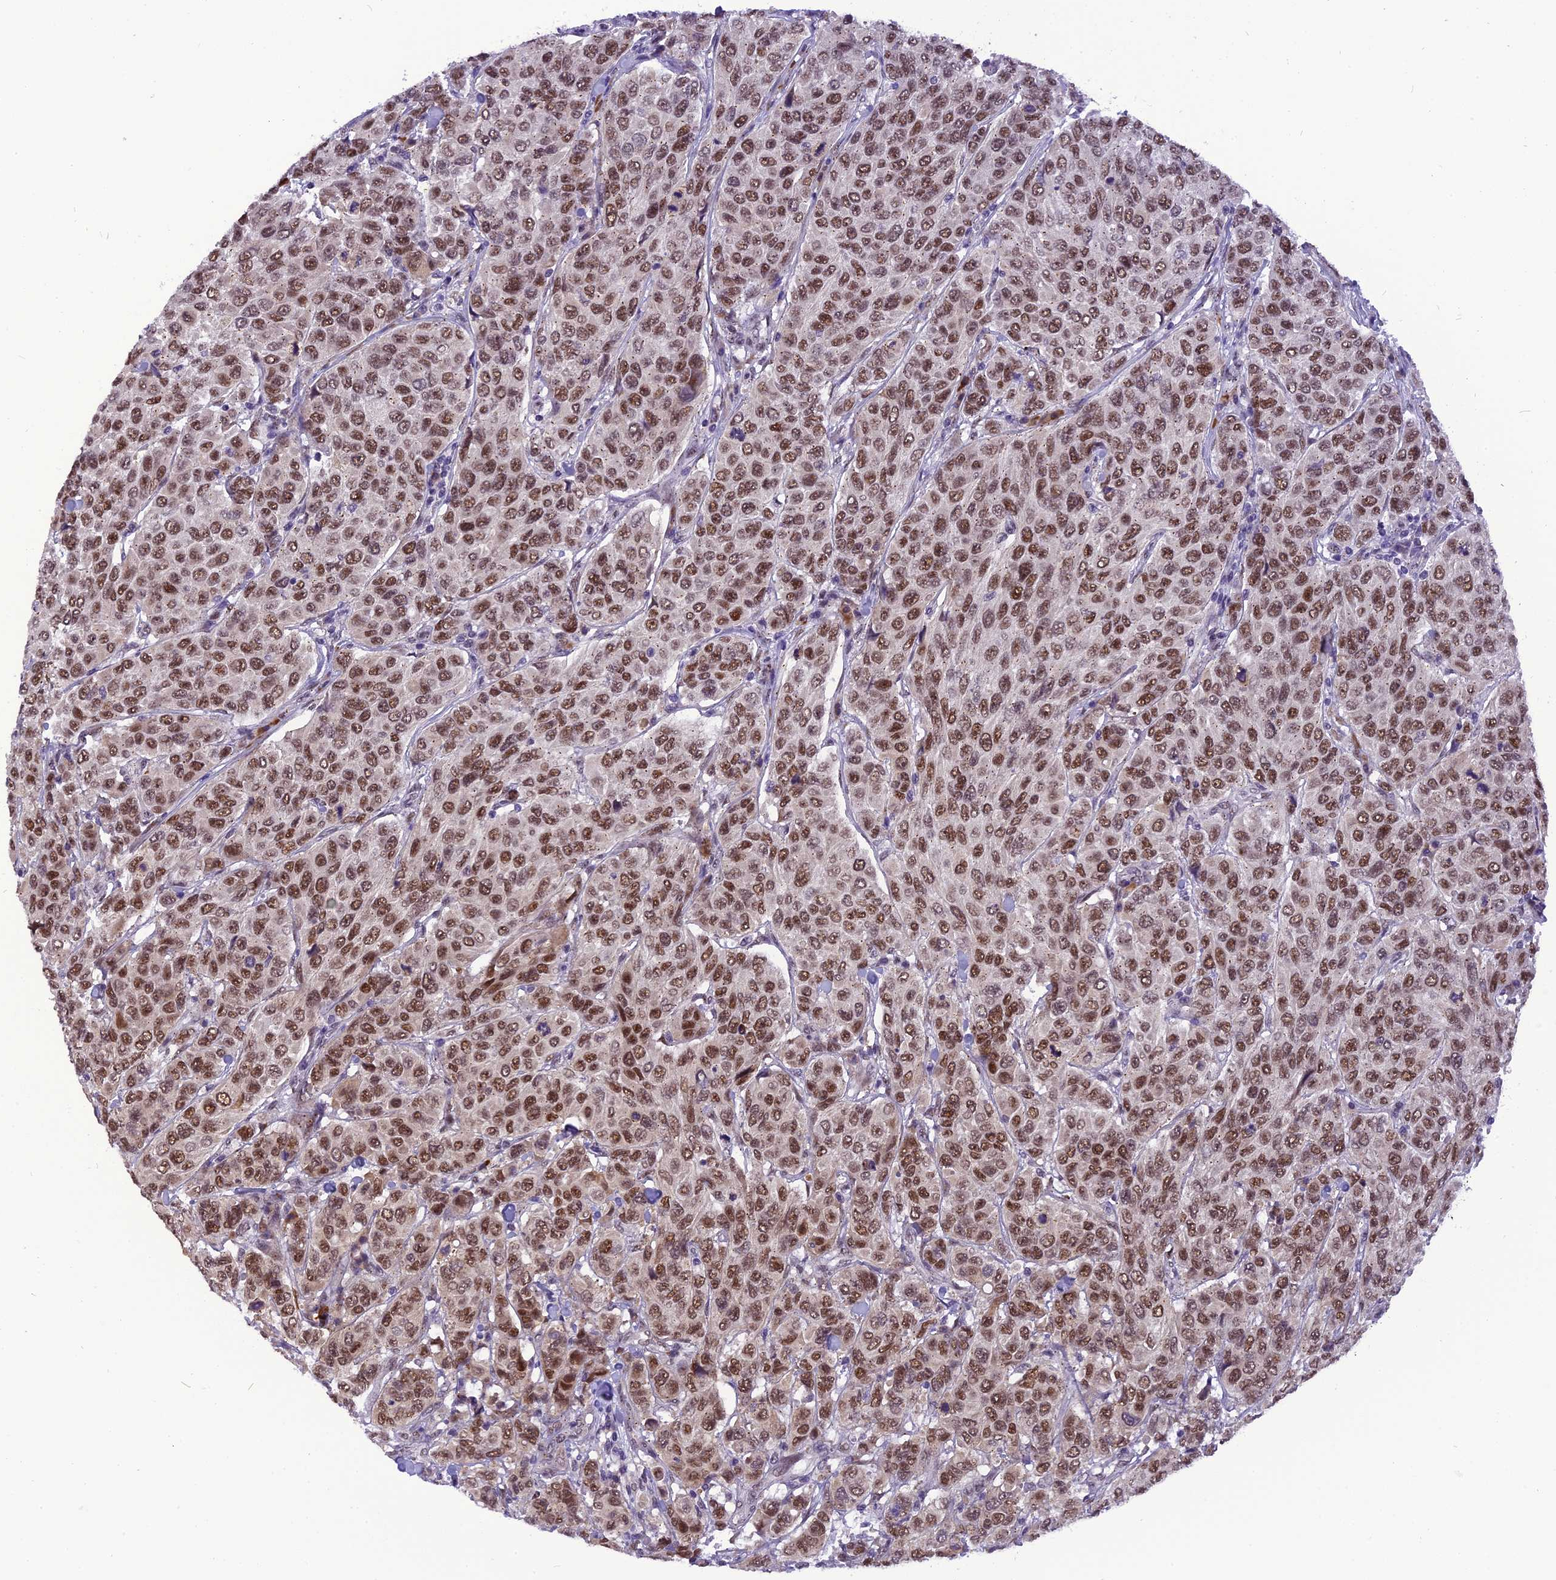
{"staining": {"intensity": "moderate", "quantity": ">75%", "location": "nuclear"}, "tissue": "breast cancer", "cell_type": "Tumor cells", "image_type": "cancer", "snomed": [{"axis": "morphology", "description": "Duct carcinoma"}, {"axis": "topography", "description": "Breast"}], "caption": "Immunohistochemical staining of breast cancer (infiltrating ductal carcinoma) displays moderate nuclear protein positivity in approximately >75% of tumor cells. Using DAB (brown) and hematoxylin (blue) stains, captured at high magnification using brightfield microscopy.", "gene": "IRF2BP1", "patient": {"sex": "female", "age": 55}}